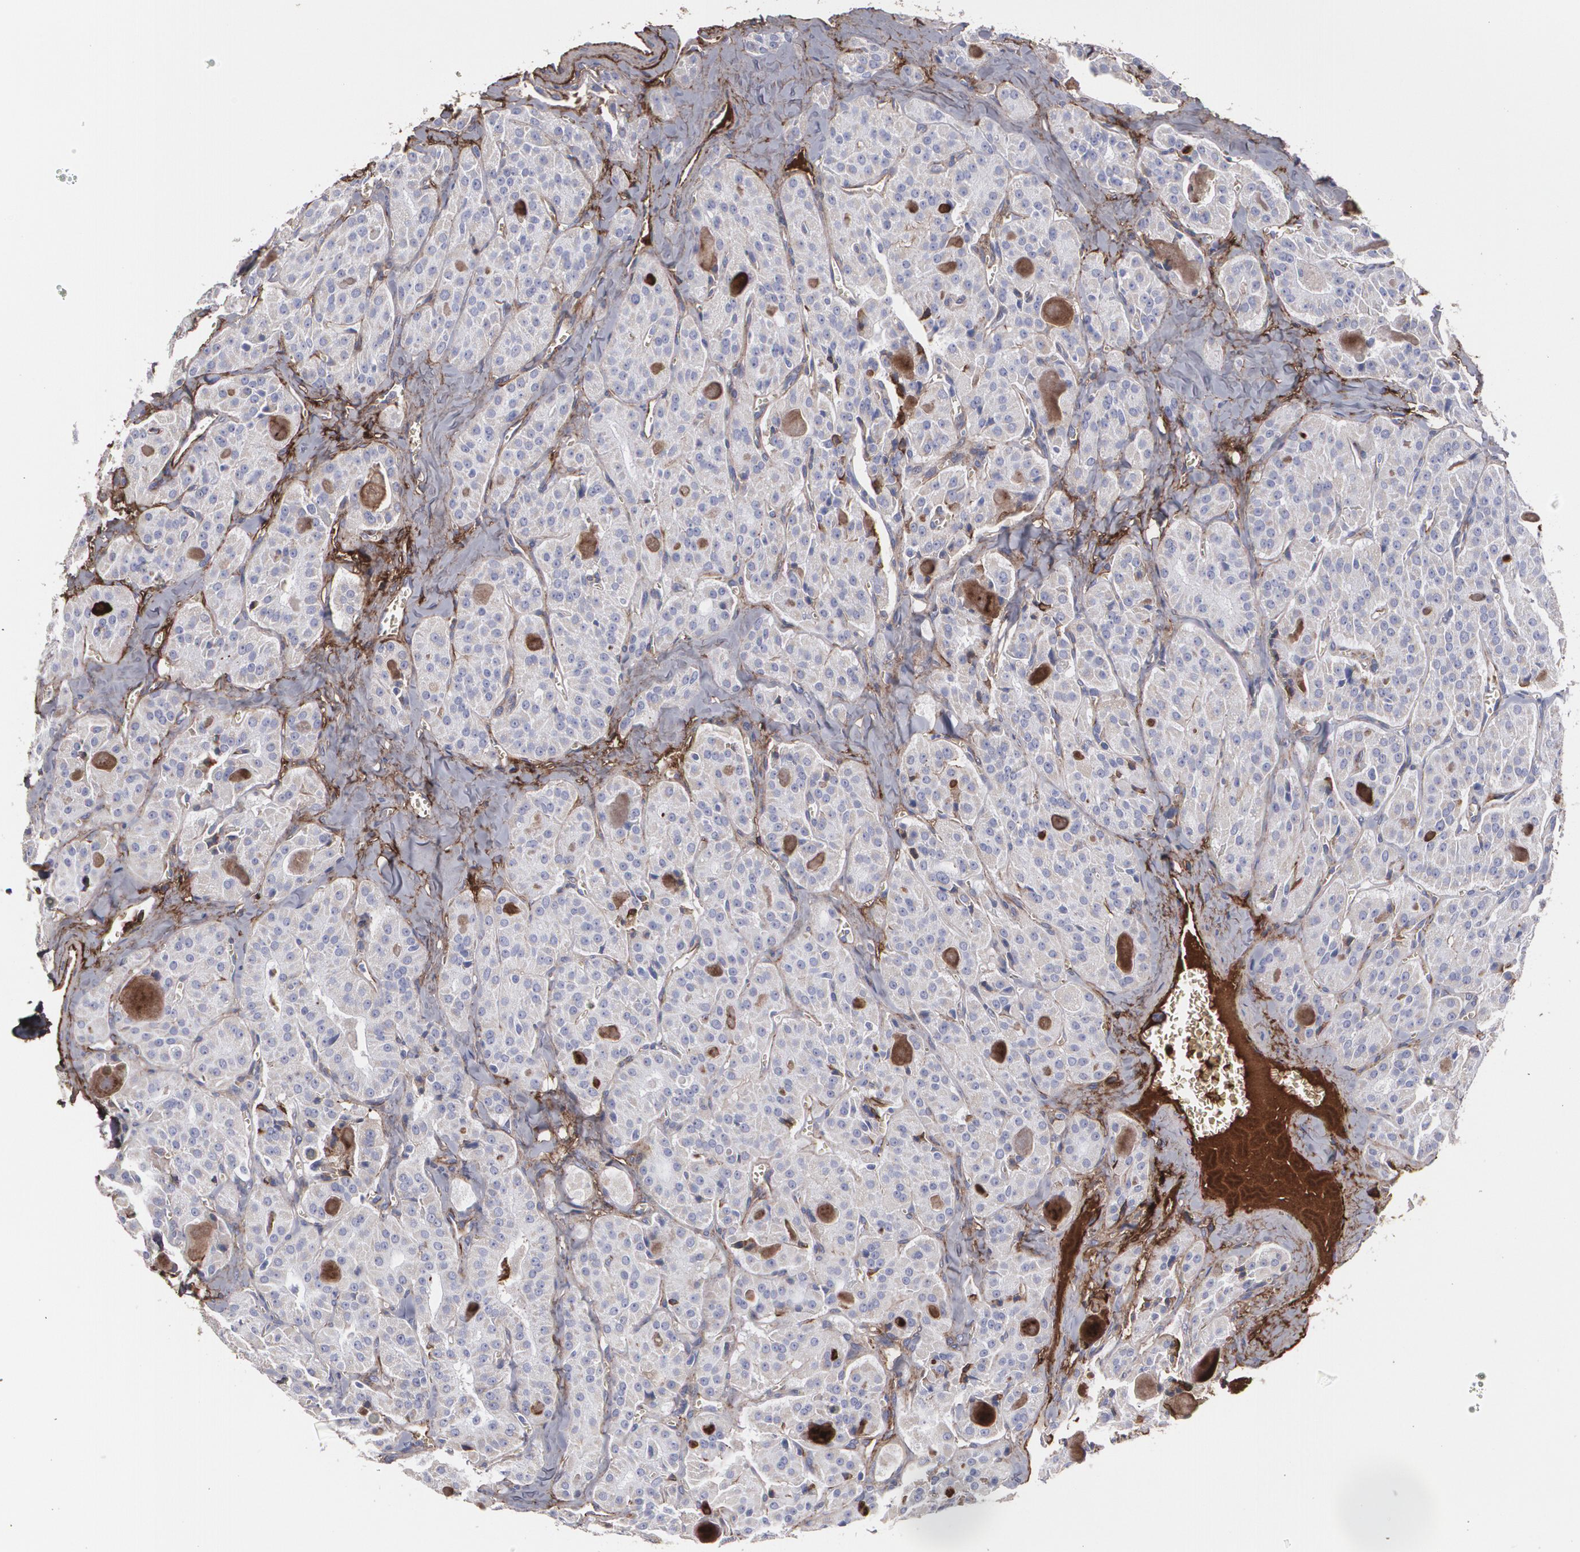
{"staining": {"intensity": "negative", "quantity": "none", "location": "none"}, "tissue": "thyroid cancer", "cell_type": "Tumor cells", "image_type": "cancer", "snomed": [{"axis": "morphology", "description": "Carcinoma, NOS"}, {"axis": "topography", "description": "Thyroid gland"}], "caption": "Immunohistochemistry (IHC) photomicrograph of neoplastic tissue: human carcinoma (thyroid) stained with DAB (3,3'-diaminobenzidine) exhibits no significant protein positivity in tumor cells.", "gene": "FBLN1", "patient": {"sex": "male", "age": 76}}